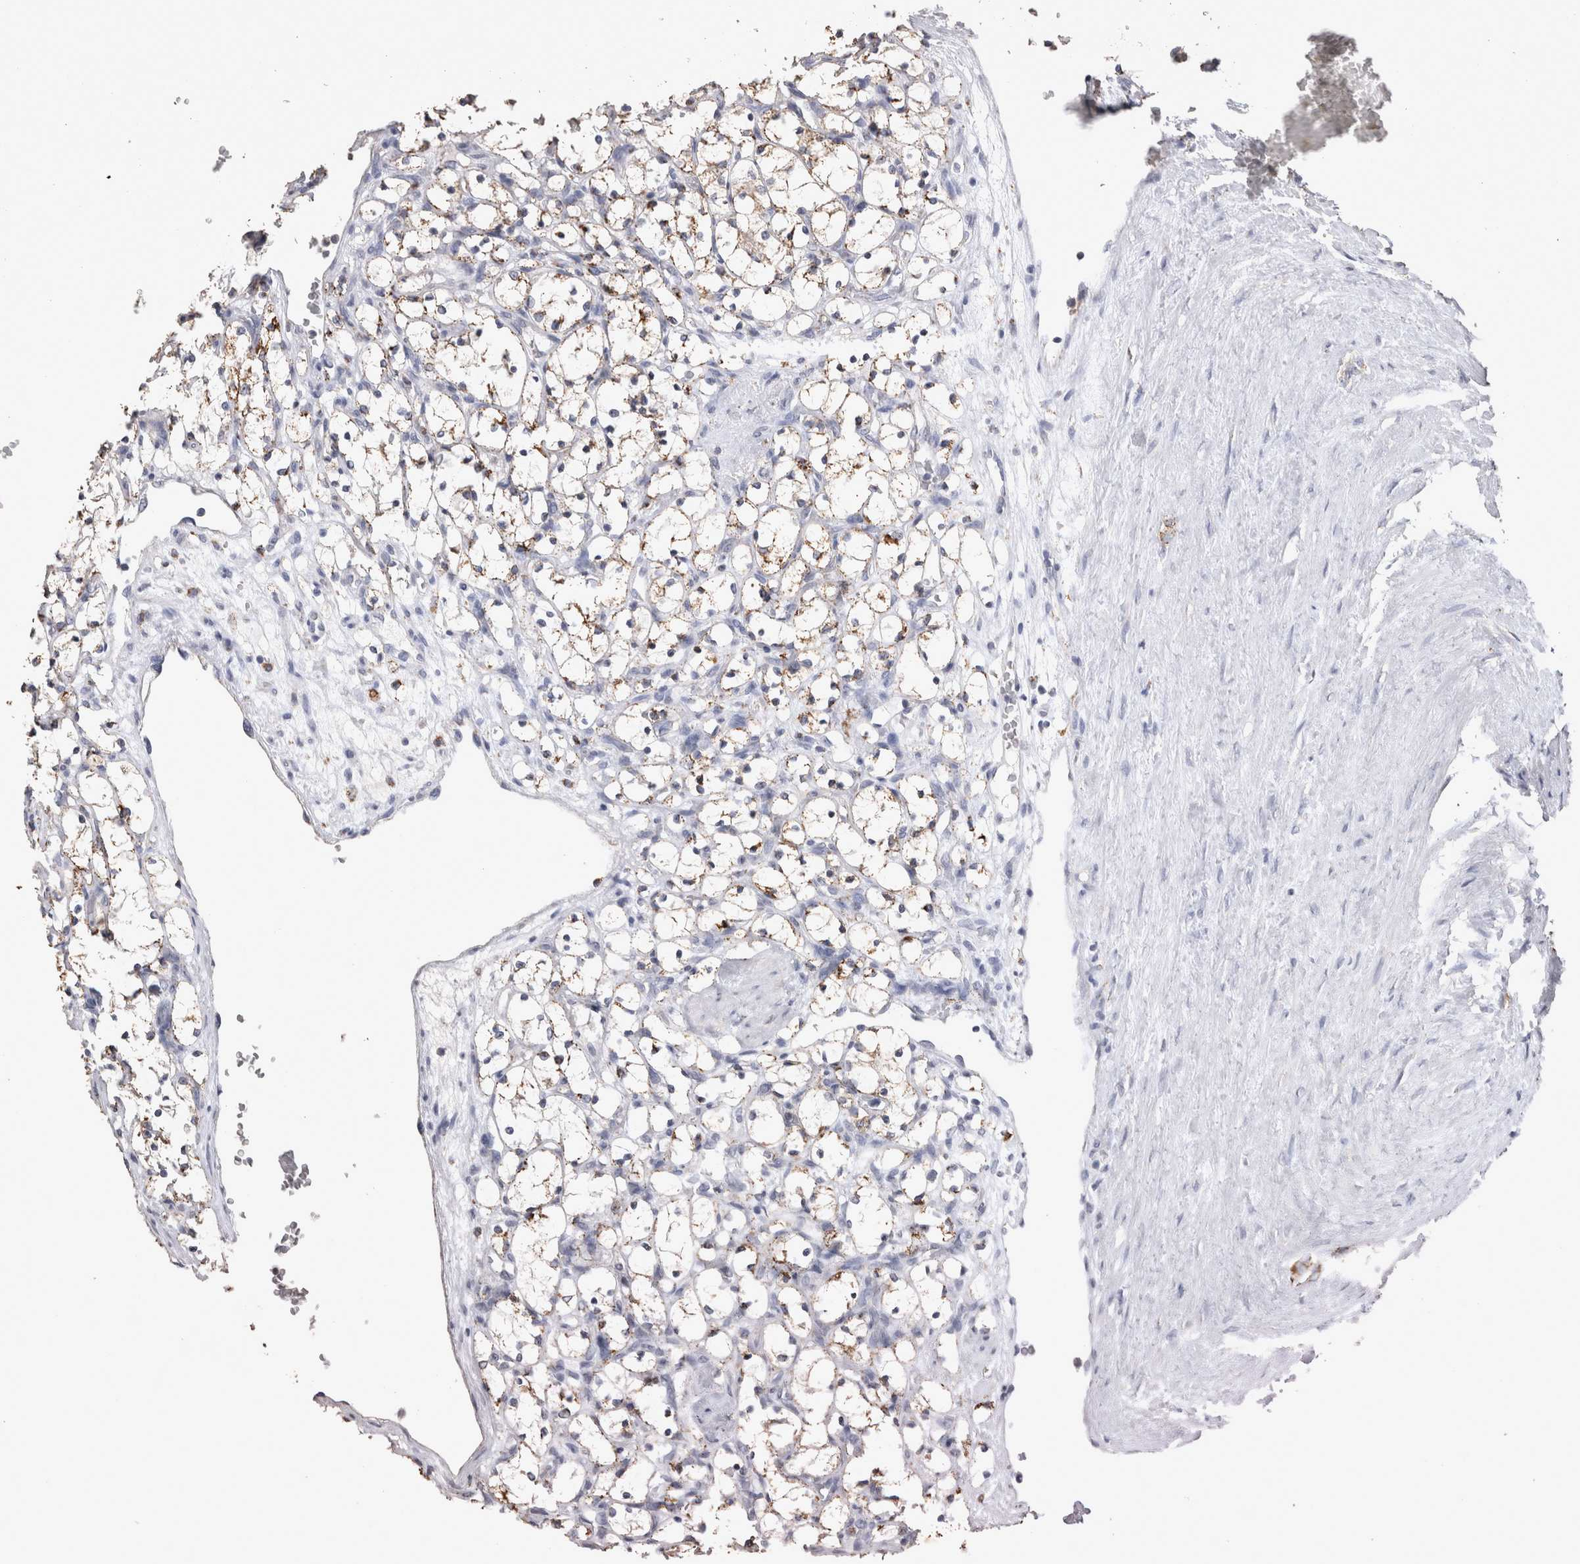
{"staining": {"intensity": "moderate", "quantity": "25%-75%", "location": "cytoplasmic/membranous"}, "tissue": "renal cancer", "cell_type": "Tumor cells", "image_type": "cancer", "snomed": [{"axis": "morphology", "description": "Adenocarcinoma, NOS"}, {"axis": "topography", "description": "Kidney"}], "caption": "Immunohistochemistry (IHC) photomicrograph of human renal cancer (adenocarcinoma) stained for a protein (brown), which reveals medium levels of moderate cytoplasmic/membranous staining in approximately 25%-75% of tumor cells.", "gene": "DKK3", "patient": {"sex": "female", "age": 69}}